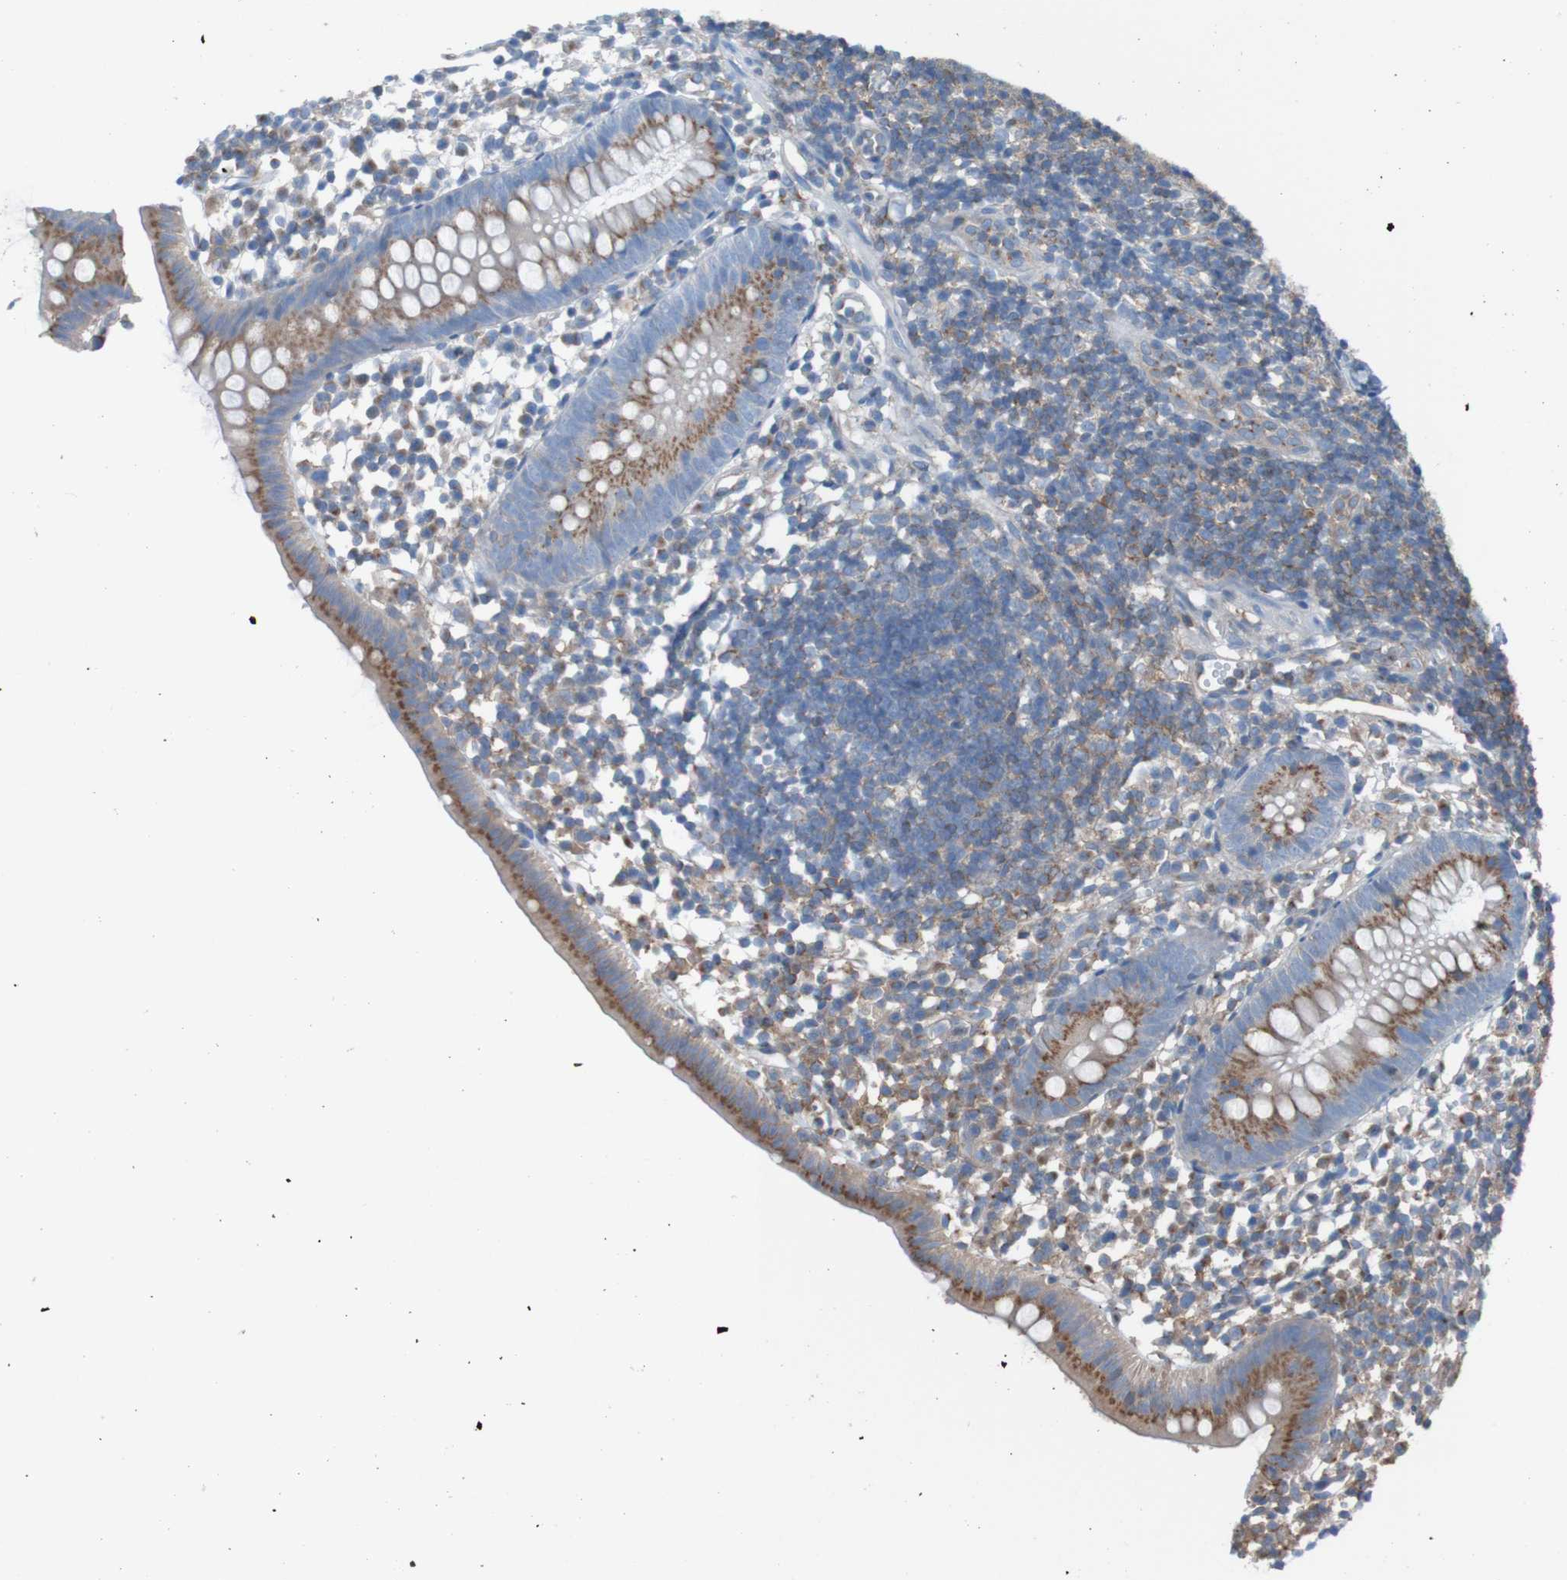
{"staining": {"intensity": "moderate", "quantity": ">75%", "location": "cytoplasmic/membranous"}, "tissue": "appendix", "cell_type": "Glandular cells", "image_type": "normal", "snomed": [{"axis": "morphology", "description": "Normal tissue, NOS"}, {"axis": "topography", "description": "Appendix"}], "caption": "Immunohistochemical staining of benign human appendix shows medium levels of moderate cytoplasmic/membranous staining in approximately >75% of glandular cells.", "gene": "MINAR1", "patient": {"sex": "female", "age": 20}}